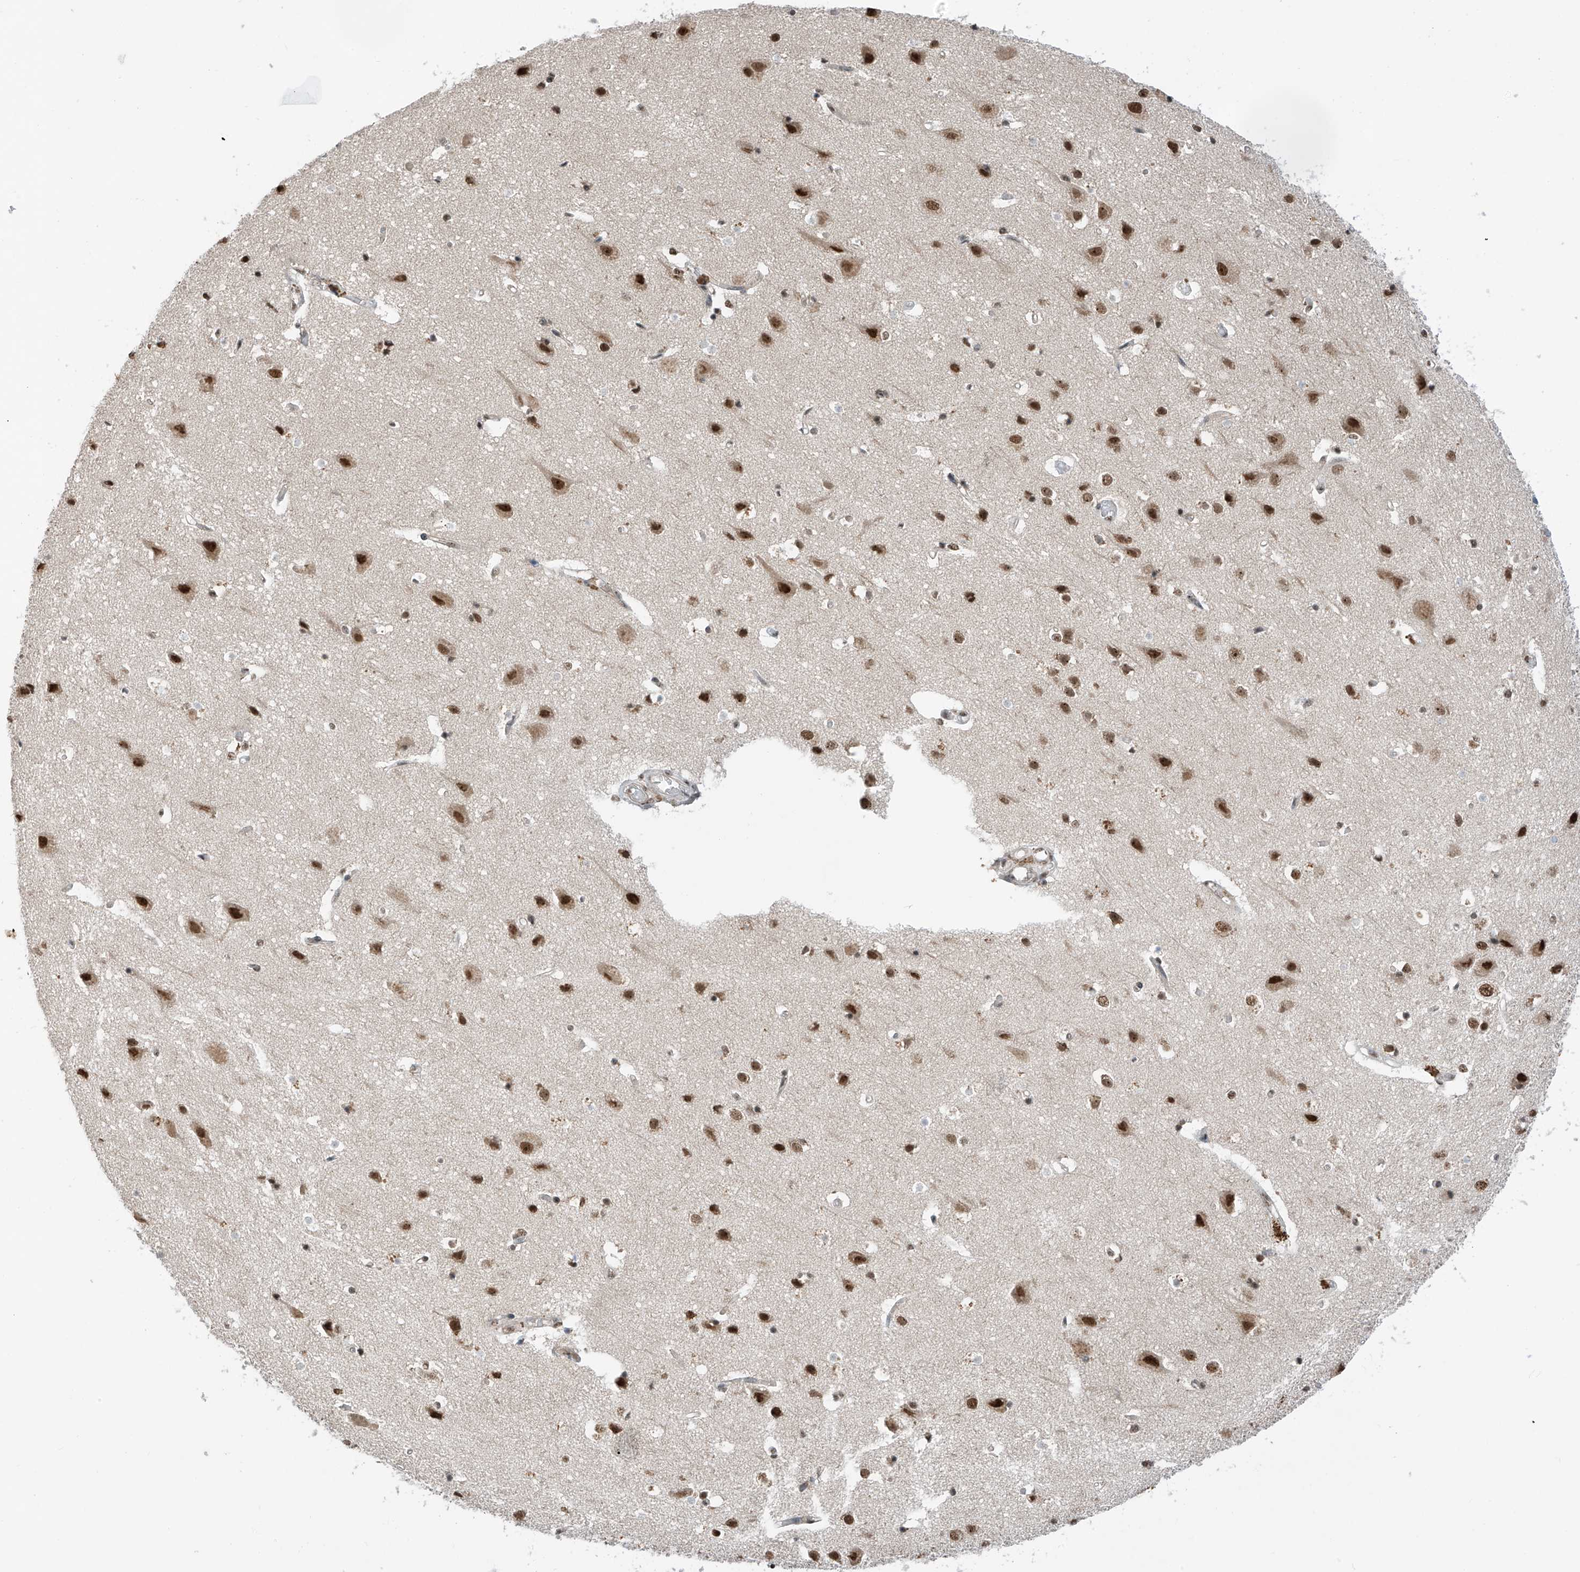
{"staining": {"intensity": "weak", "quantity": "25%-75%", "location": "cytoplasmic/membranous,nuclear"}, "tissue": "cerebral cortex", "cell_type": "Endothelial cells", "image_type": "normal", "snomed": [{"axis": "morphology", "description": "Normal tissue, NOS"}, {"axis": "topography", "description": "Cerebral cortex"}], "caption": "Human cerebral cortex stained for a protein (brown) displays weak cytoplasmic/membranous,nuclear positive staining in about 25%-75% of endothelial cells.", "gene": "RPAIN", "patient": {"sex": "male", "age": 54}}